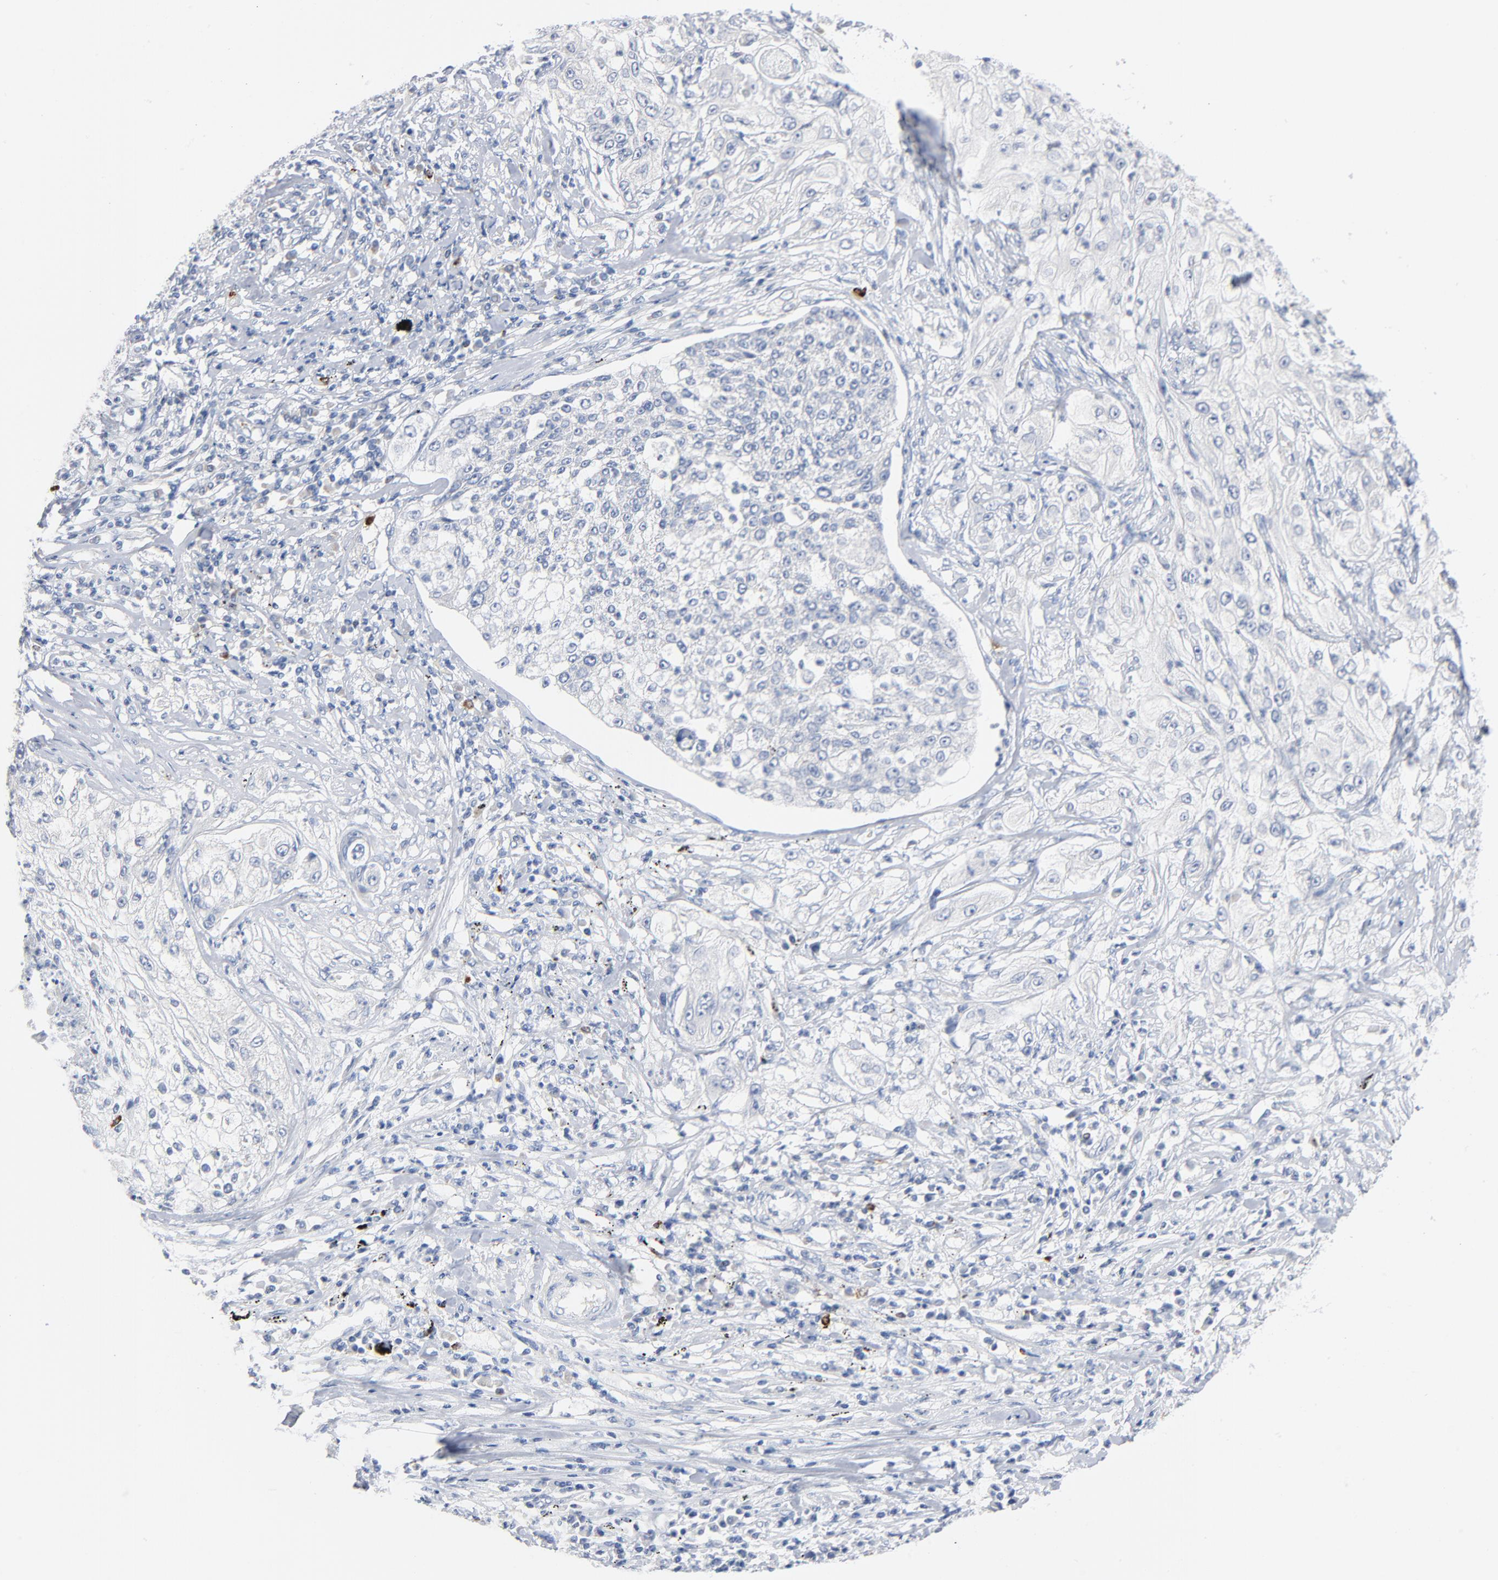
{"staining": {"intensity": "negative", "quantity": "none", "location": "none"}, "tissue": "lung cancer", "cell_type": "Tumor cells", "image_type": "cancer", "snomed": [{"axis": "morphology", "description": "Inflammation, NOS"}, {"axis": "morphology", "description": "Squamous cell carcinoma, NOS"}, {"axis": "topography", "description": "Lymph node"}, {"axis": "topography", "description": "Soft tissue"}, {"axis": "topography", "description": "Lung"}], "caption": "Immunohistochemistry (IHC) image of human squamous cell carcinoma (lung) stained for a protein (brown), which demonstrates no positivity in tumor cells. (Brightfield microscopy of DAB immunohistochemistry (IHC) at high magnification).", "gene": "GZMB", "patient": {"sex": "male", "age": 66}}